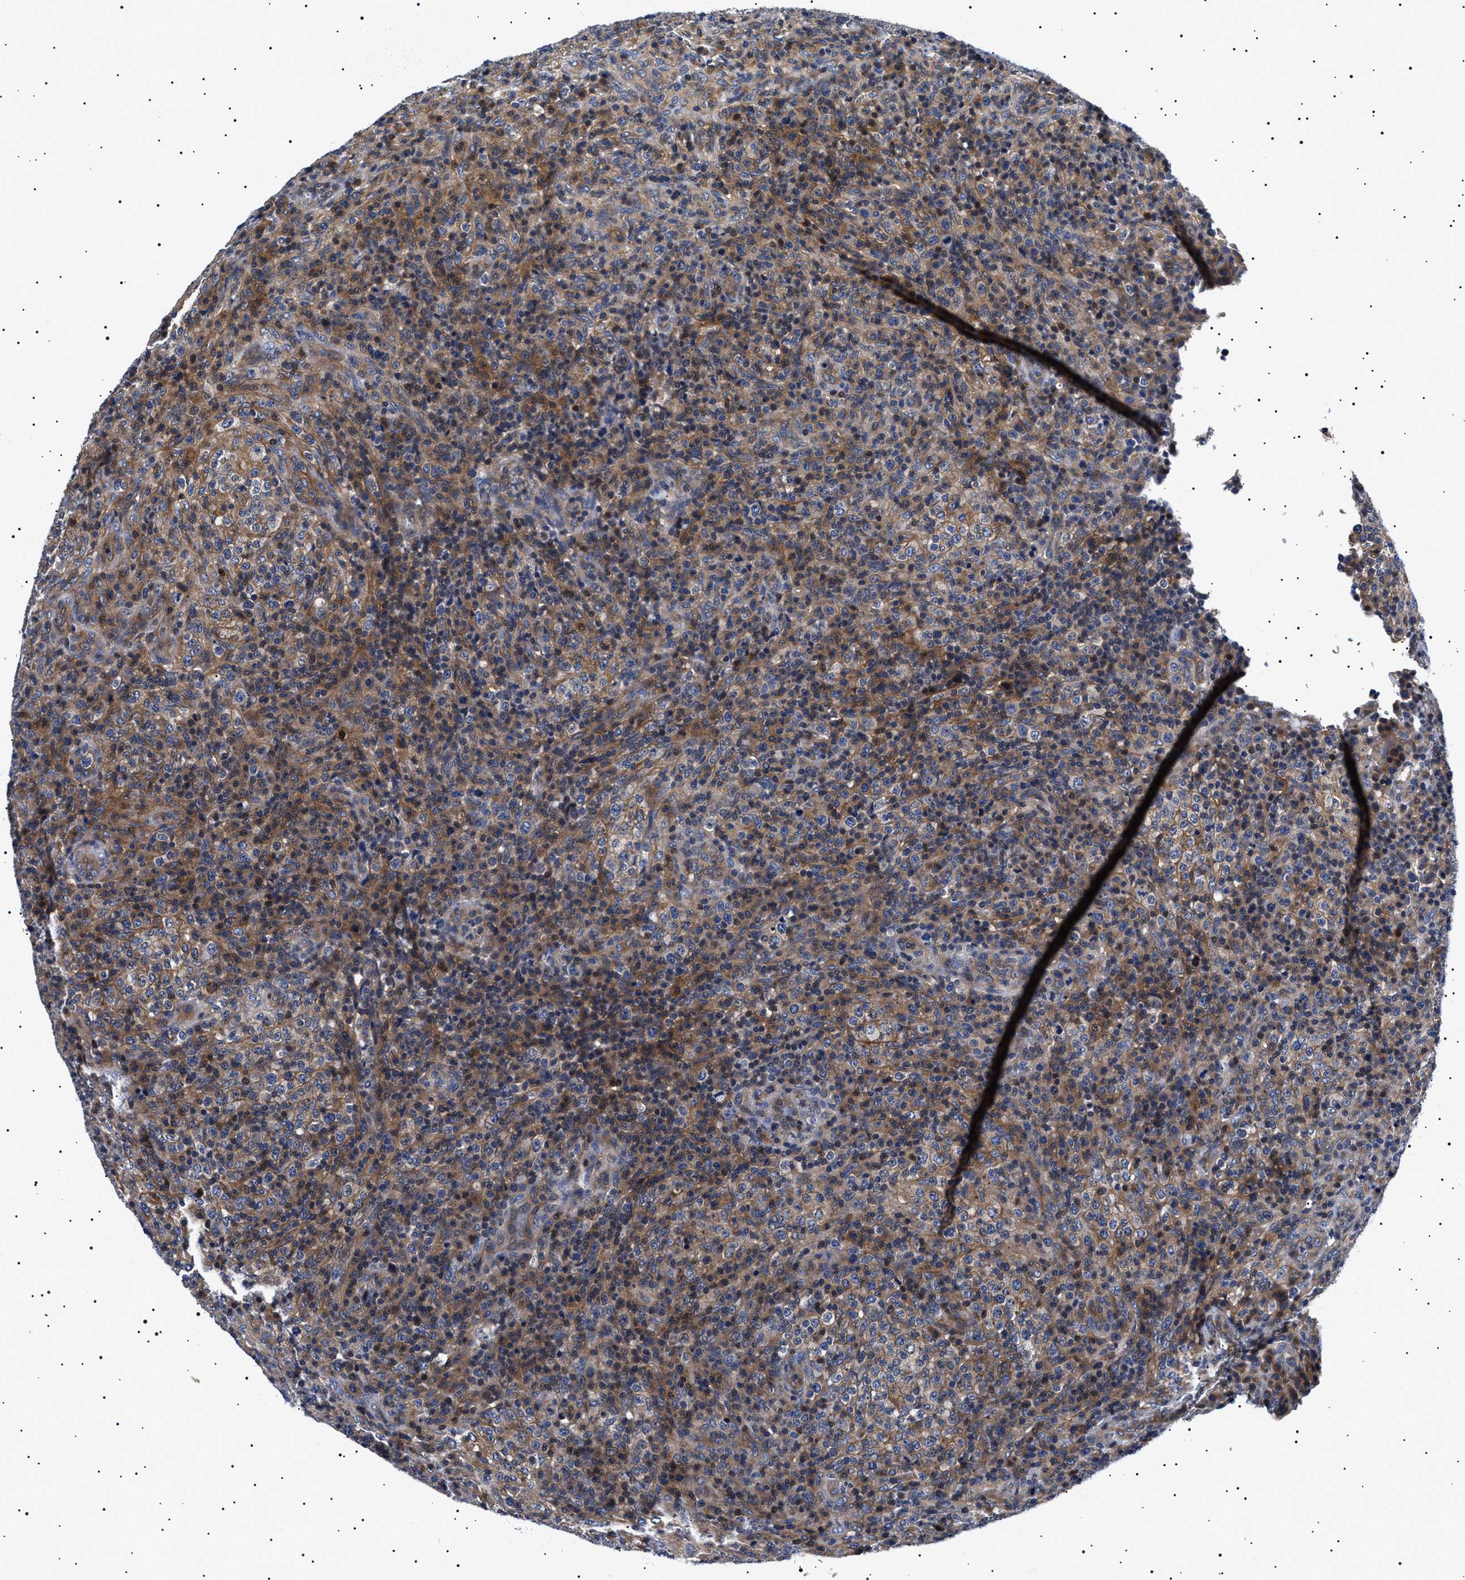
{"staining": {"intensity": "weak", "quantity": "<25%", "location": "cytoplasmic/membranous"}, "tissue": "lymphoma", "cell_type": "Tumor cells", "image_type": "cancer", "snomed": [{"axis": "morphology", "description": "Malignant lymphoma, non-Hodgkin's type, High grade"}, {"axis": "topography", "description": "Lymph node"}], "caption": "A high-resolution image shows IHC staining of lymphoma, which exhibits no significant staining in tumor cells.", "gene": "SLC4A7", "patient": {"sex": "female", "age": 76}}